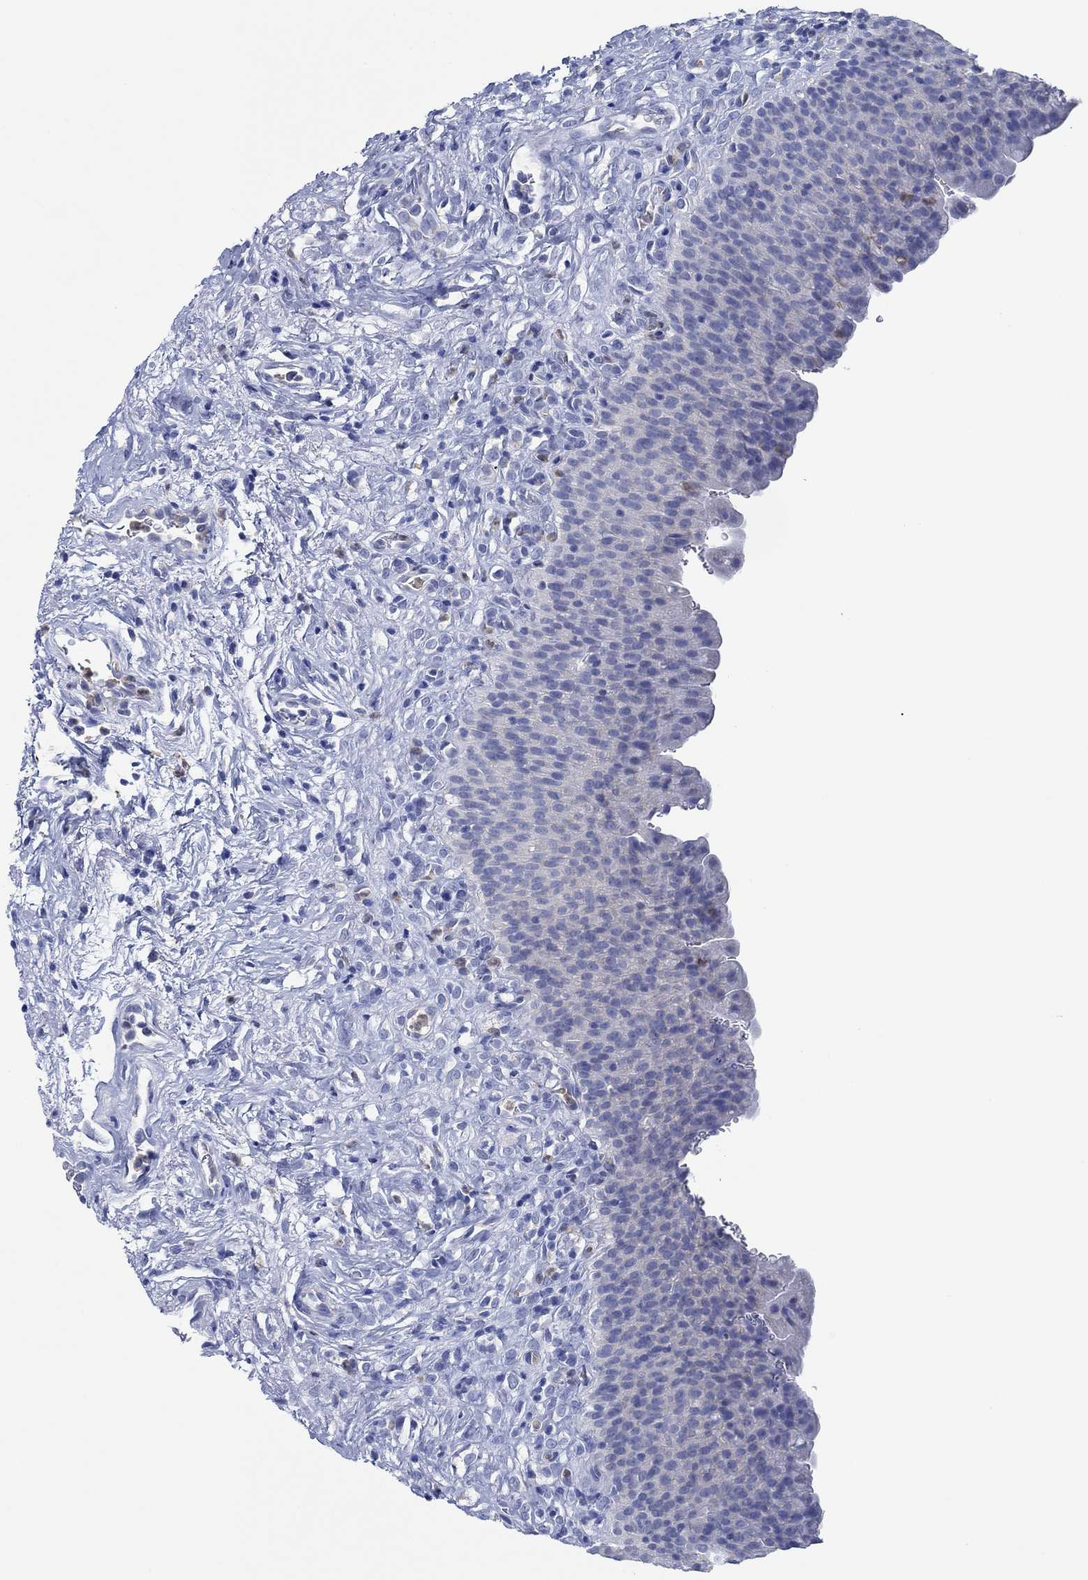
{"staining": {"intensity": "negative", "quantity": "none", "location": "none"}, "tissue": "urinary bladder", "cell_type": "Urothelial cells", "image_type": "normal", "snomed": [{"axis": "morphology", "description": "Normal tissue, NOS"}, {"axis": "topography", "description": "Urinary bladder"}], "caption": "A high-resolution image shows immunohistochemistry staining of unremarkable urinary bladder, which shows no significant staining in urothelial cells. The staining is performed using DAB brown chromogen with nuclei counter-stained in using hematoxylin.", "gene": "ZNF671", "patient": {"sex": "male", "age": 76}}